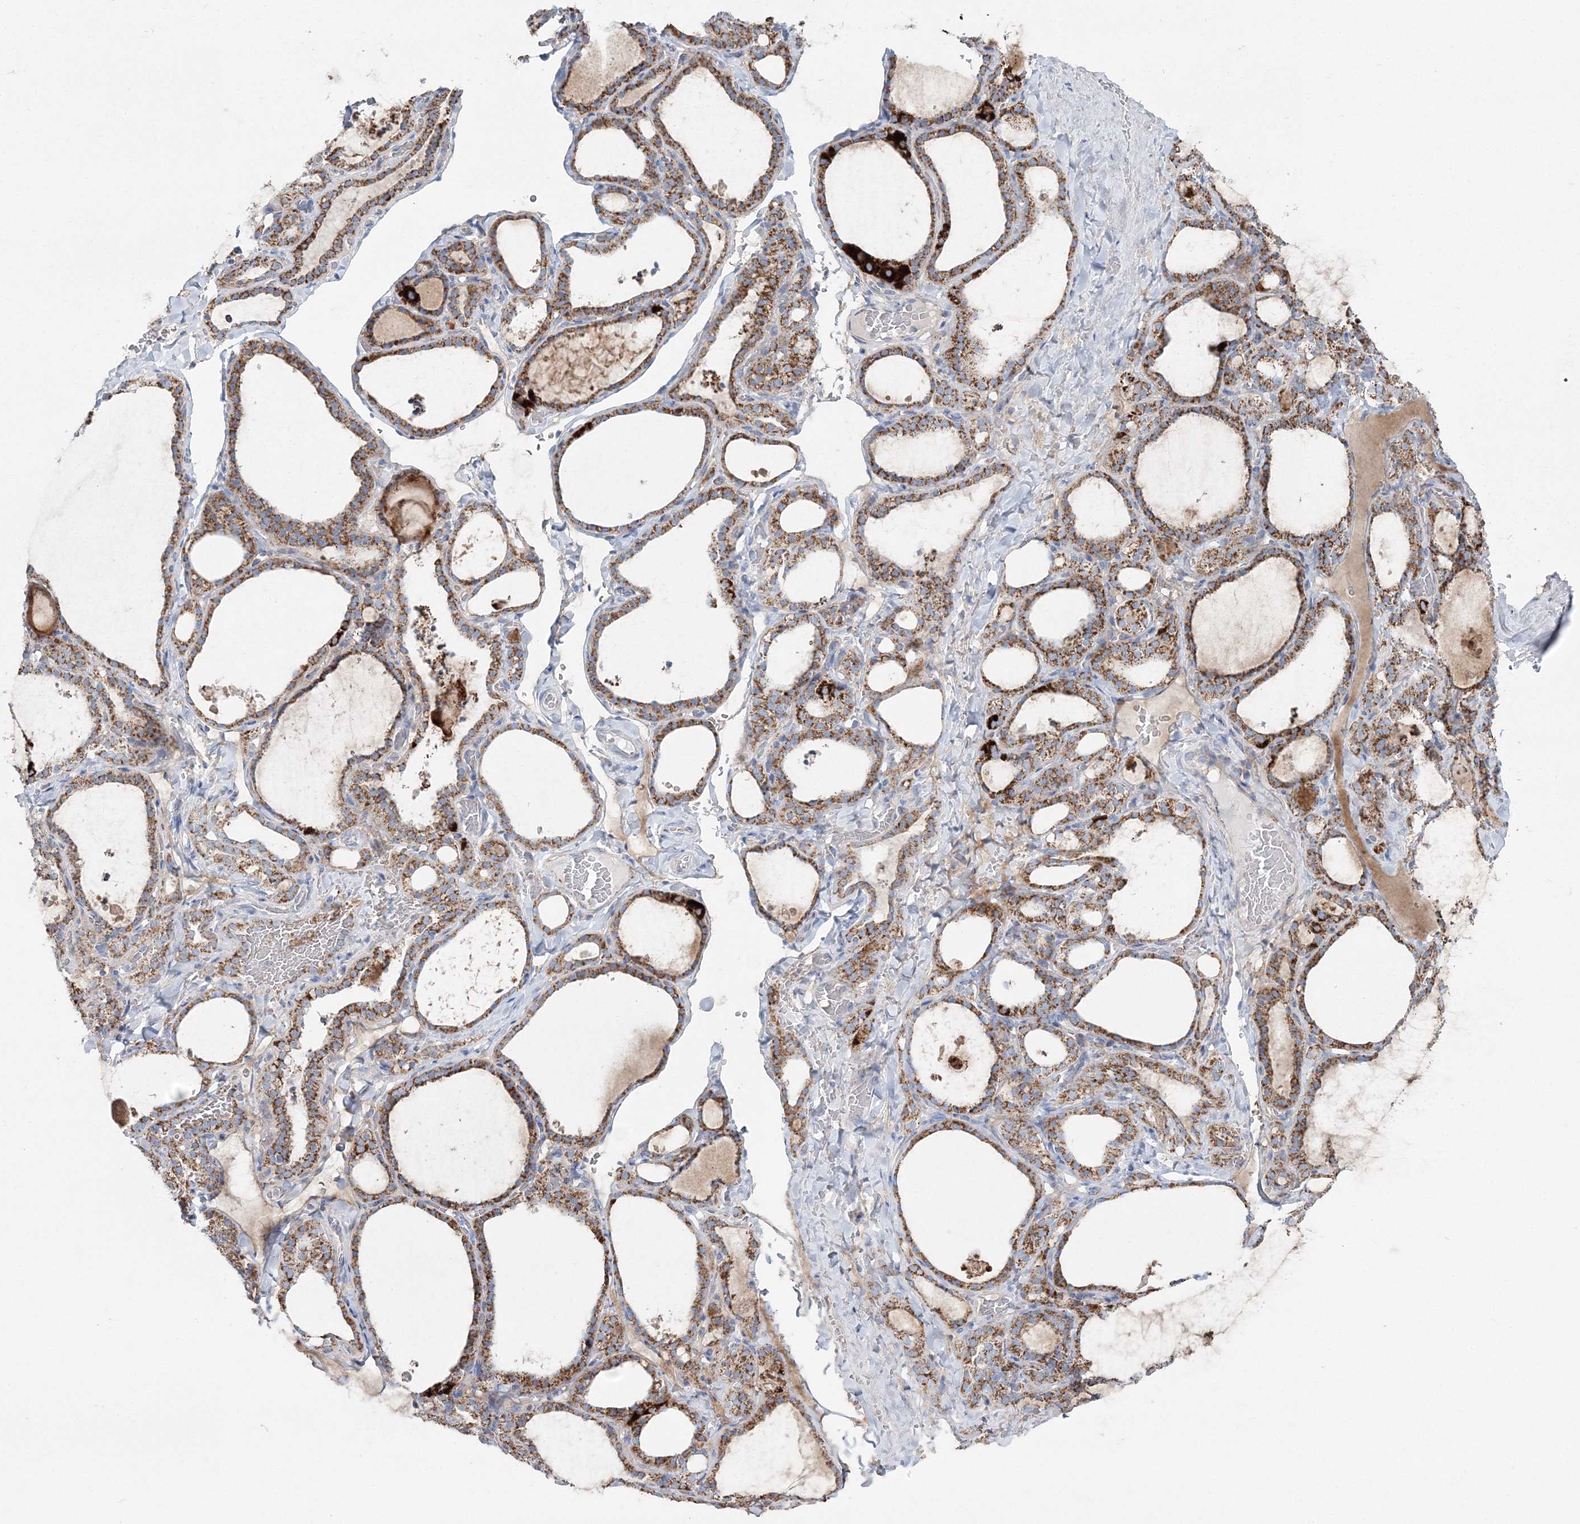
{"staining": {"intensity": "moderate", "quantity": ">75%", "location": "cytoplasmic/membranous"}, "tissue": "thyroid gland", "cell_type": "Glandular cells", "image_type": "normal", "snomed": [{"axis": "morphology", "description": "Normal tissue, NOS"}, {"axis": "topography", "description": "Thyroid gland"}], "caption": "Unremarkable thyroid gland reveals moderate cytoplasmic/membranous expression in about >75% of glandular cells Immunohistochemistry stains the protein of interest in brown and the nuclei are stained blue..", "gene": "HIBCH", "patient": {"sex": "female", "age": 22}}